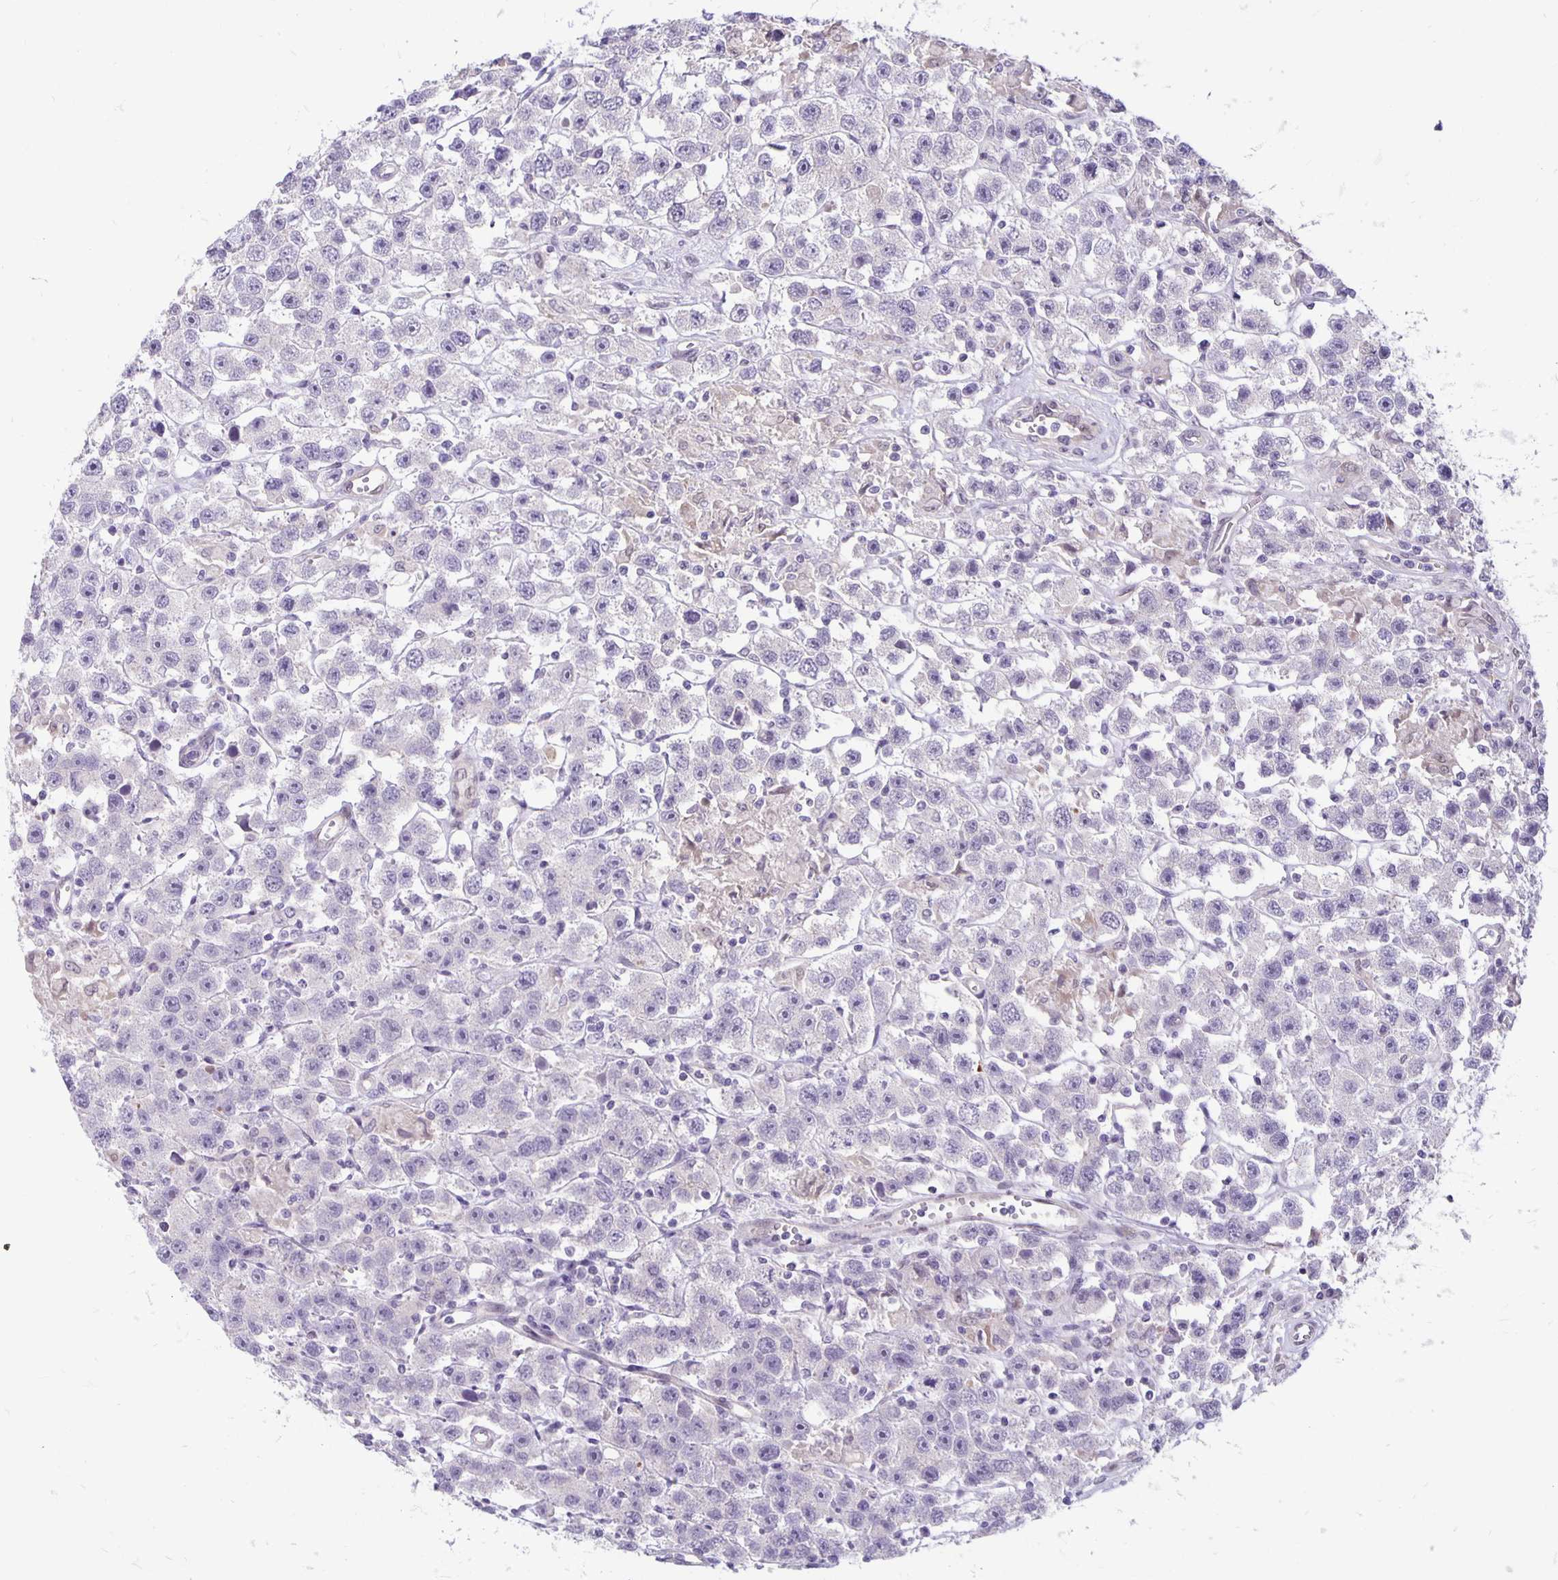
{"staining": {"intensity": "negative", "quantity": "none", "location": "none"}, "tissue": "testis cancer", "cell_type": "Tumor cells", "image_type": "cancer", "snomed": [{"axis": "morphology", "description": "Seminoma, NOS"}, {"axis": "topography", "description": "Testis"}], "caption": "Immunohistochemistry image of neoplastic tissue: human testis cancer stained with DAB displays no significant protein positivity in tumor cells.", "gene": "TAX1BP3", "patient": {"sex": "male", "age": 45}}